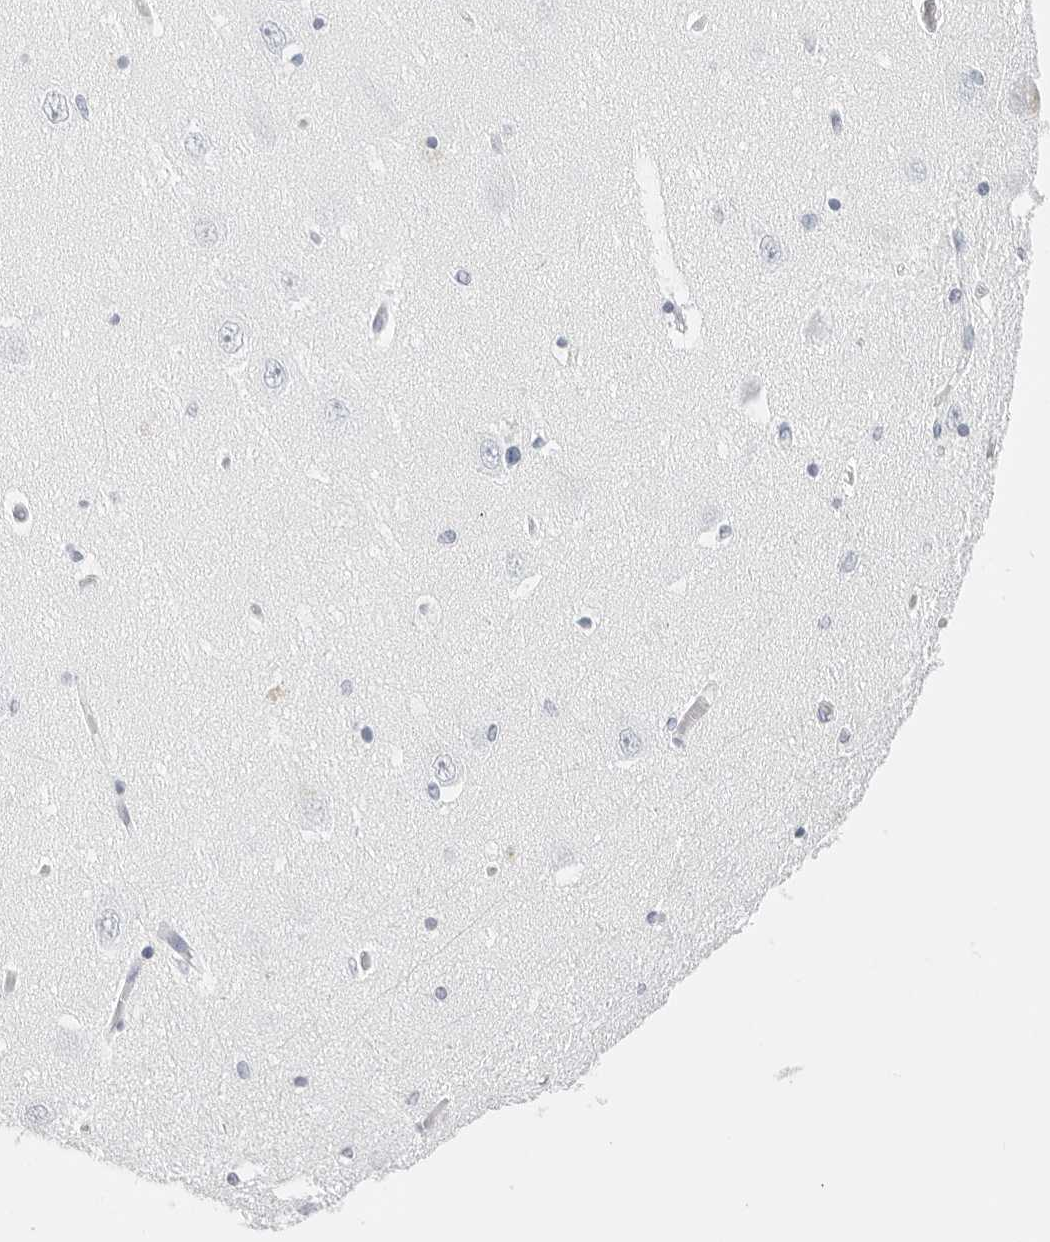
{"staining": {"intensity": "negative", "quantity": "none", "location": "none"}, "tissue": "hippocampus", "cell_type": "Glial cells", "image_type": "normal", "snomed": [{"axis": "morphology", "description": "Normal tissue, NOS"}, {"axis": "topography", "description": "Hippocampus"}], "caption": "High power microscopy photomicrograph of an IHC photomicrograph of unremarkable hippocampus, revealing no significant expression in glial cells.", "gene": "CST1", "patient": {"sex": "female", "age": 54}}